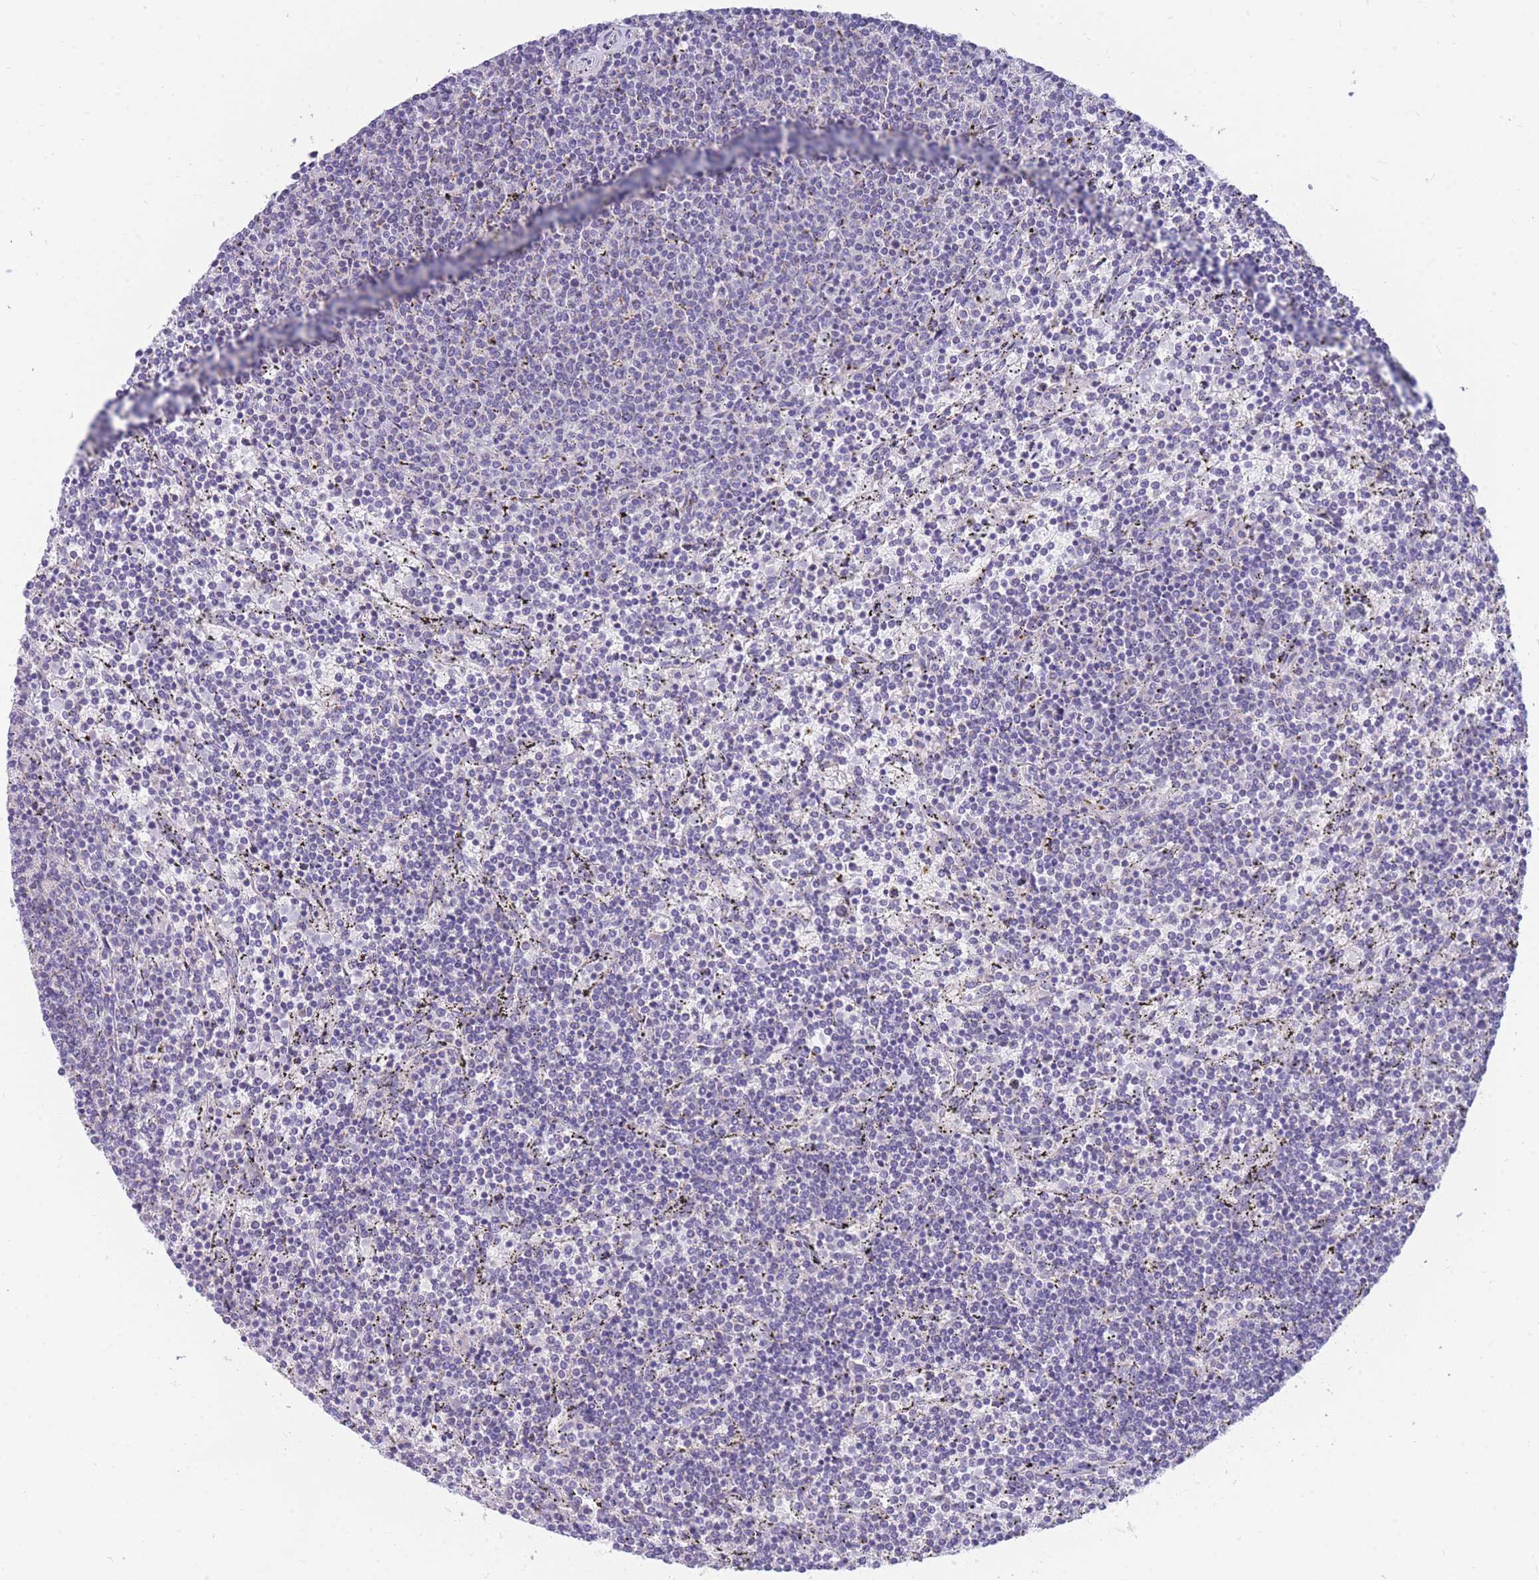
{"staining": {"intensity": "negative", "quantity": "none", "location": "none"}, "tissue": "lymphoma", "cell_type": "Tumor cells", "image_type": "cancer", "snomed": [{"axis": "morphology", "description": "Malignant lymphoma, non-Hodgkin's type, Low grade"}, {"axis": "topography", "description": "Spleen"}], "caption": "Immunohistochemistry of human lymphoma demonstrates no expression in tumor cells.", "gene": "DHRS11", "patient": {"sex": "female", "age": 50}}